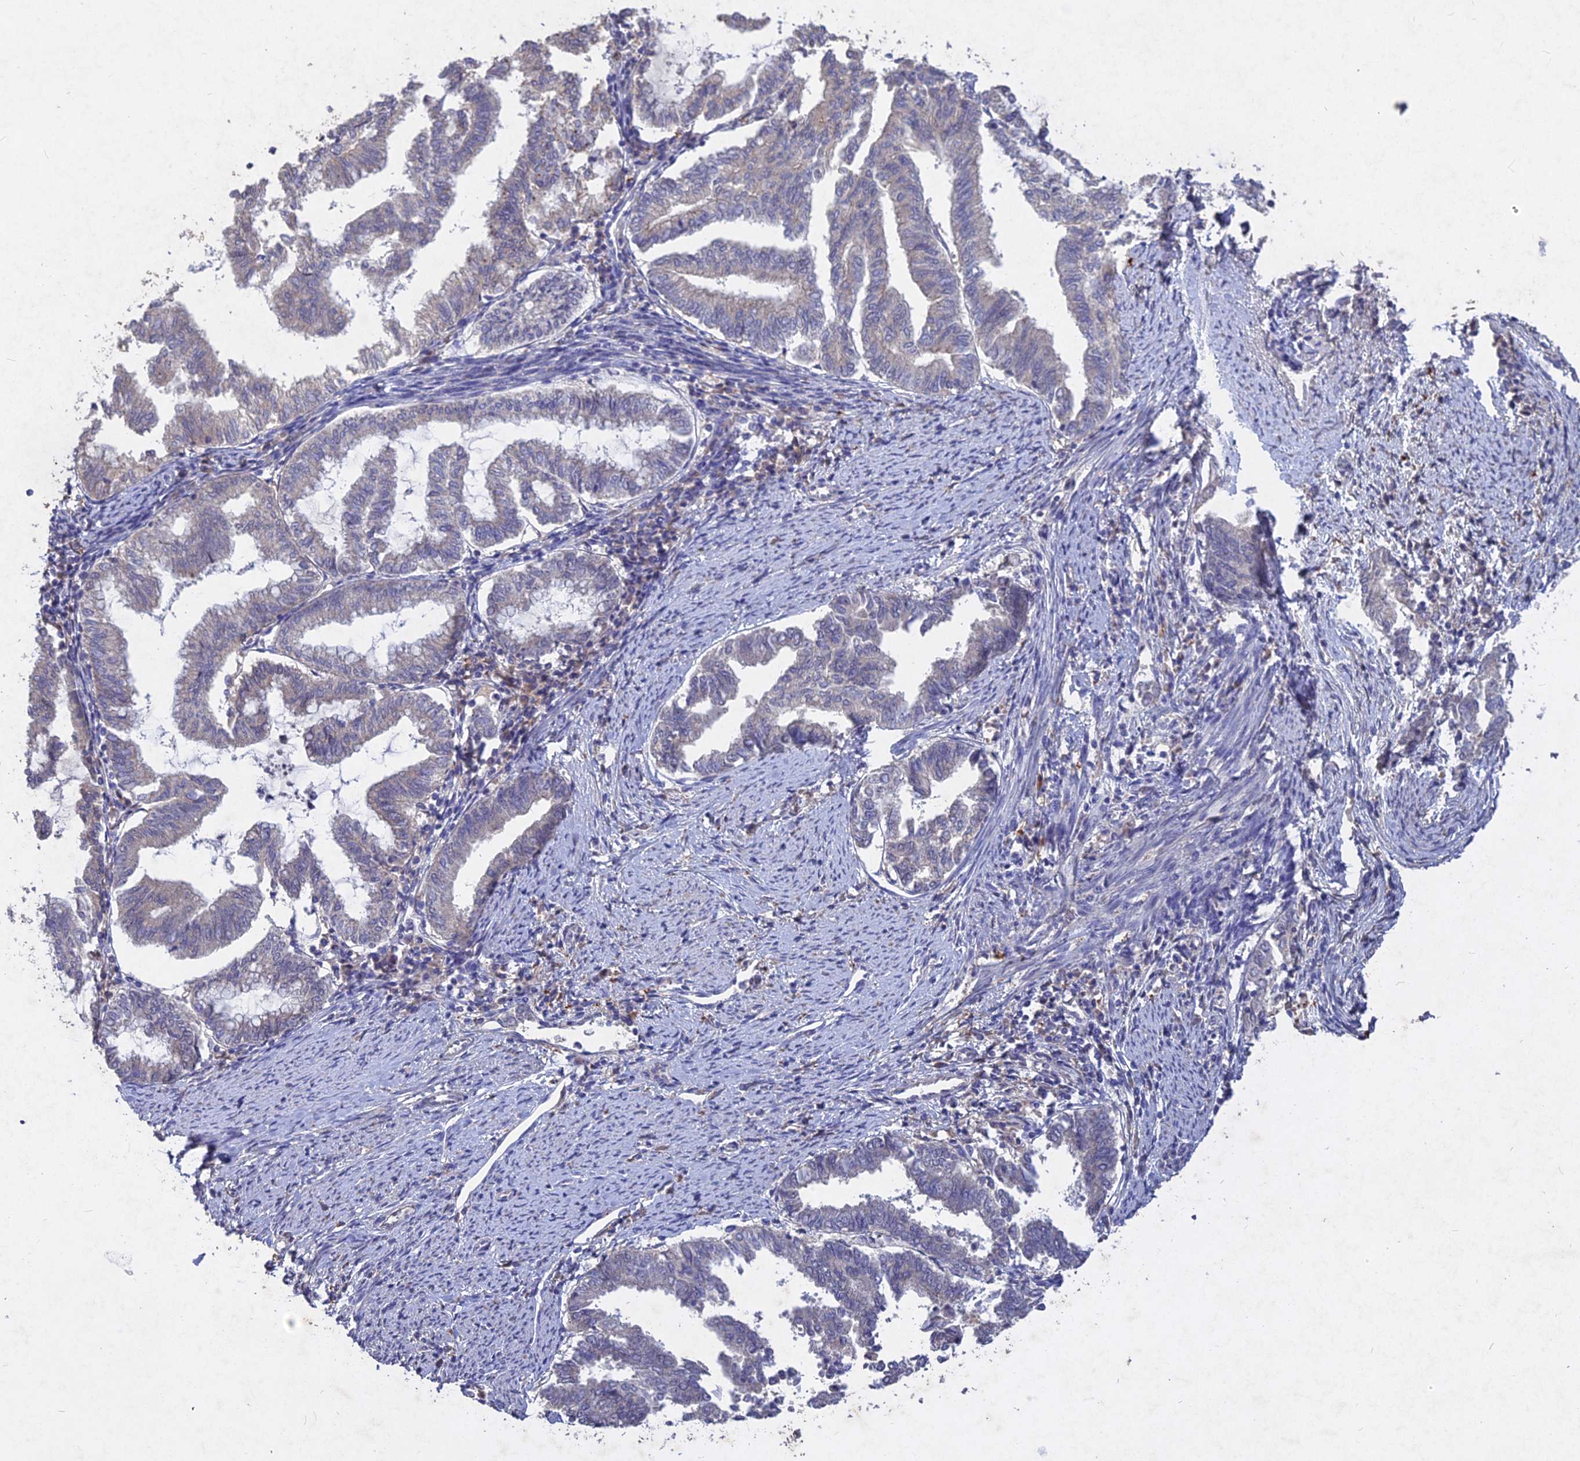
{"staining": {"intensity": "negative", "quantity": "none", "location": "none"}, "tissue": "endometrial cancer", "cell_type": "Tumor cells", "image_type": "cancer", "snomed": [{"axis": "morphology", "description": "Adenocarcinoma, NOS"}, {"axis": "topography", "description": "Endometrium"}], "caption": "High power microscopy photomicrograph of an immunohistochemistry (IHC) image of endometrial cancer (adenocarcinoma), revealing no significant staining in tumor cells.", "gene": "SLC26A4", "patient": {"sex": "female", "age": 79}}